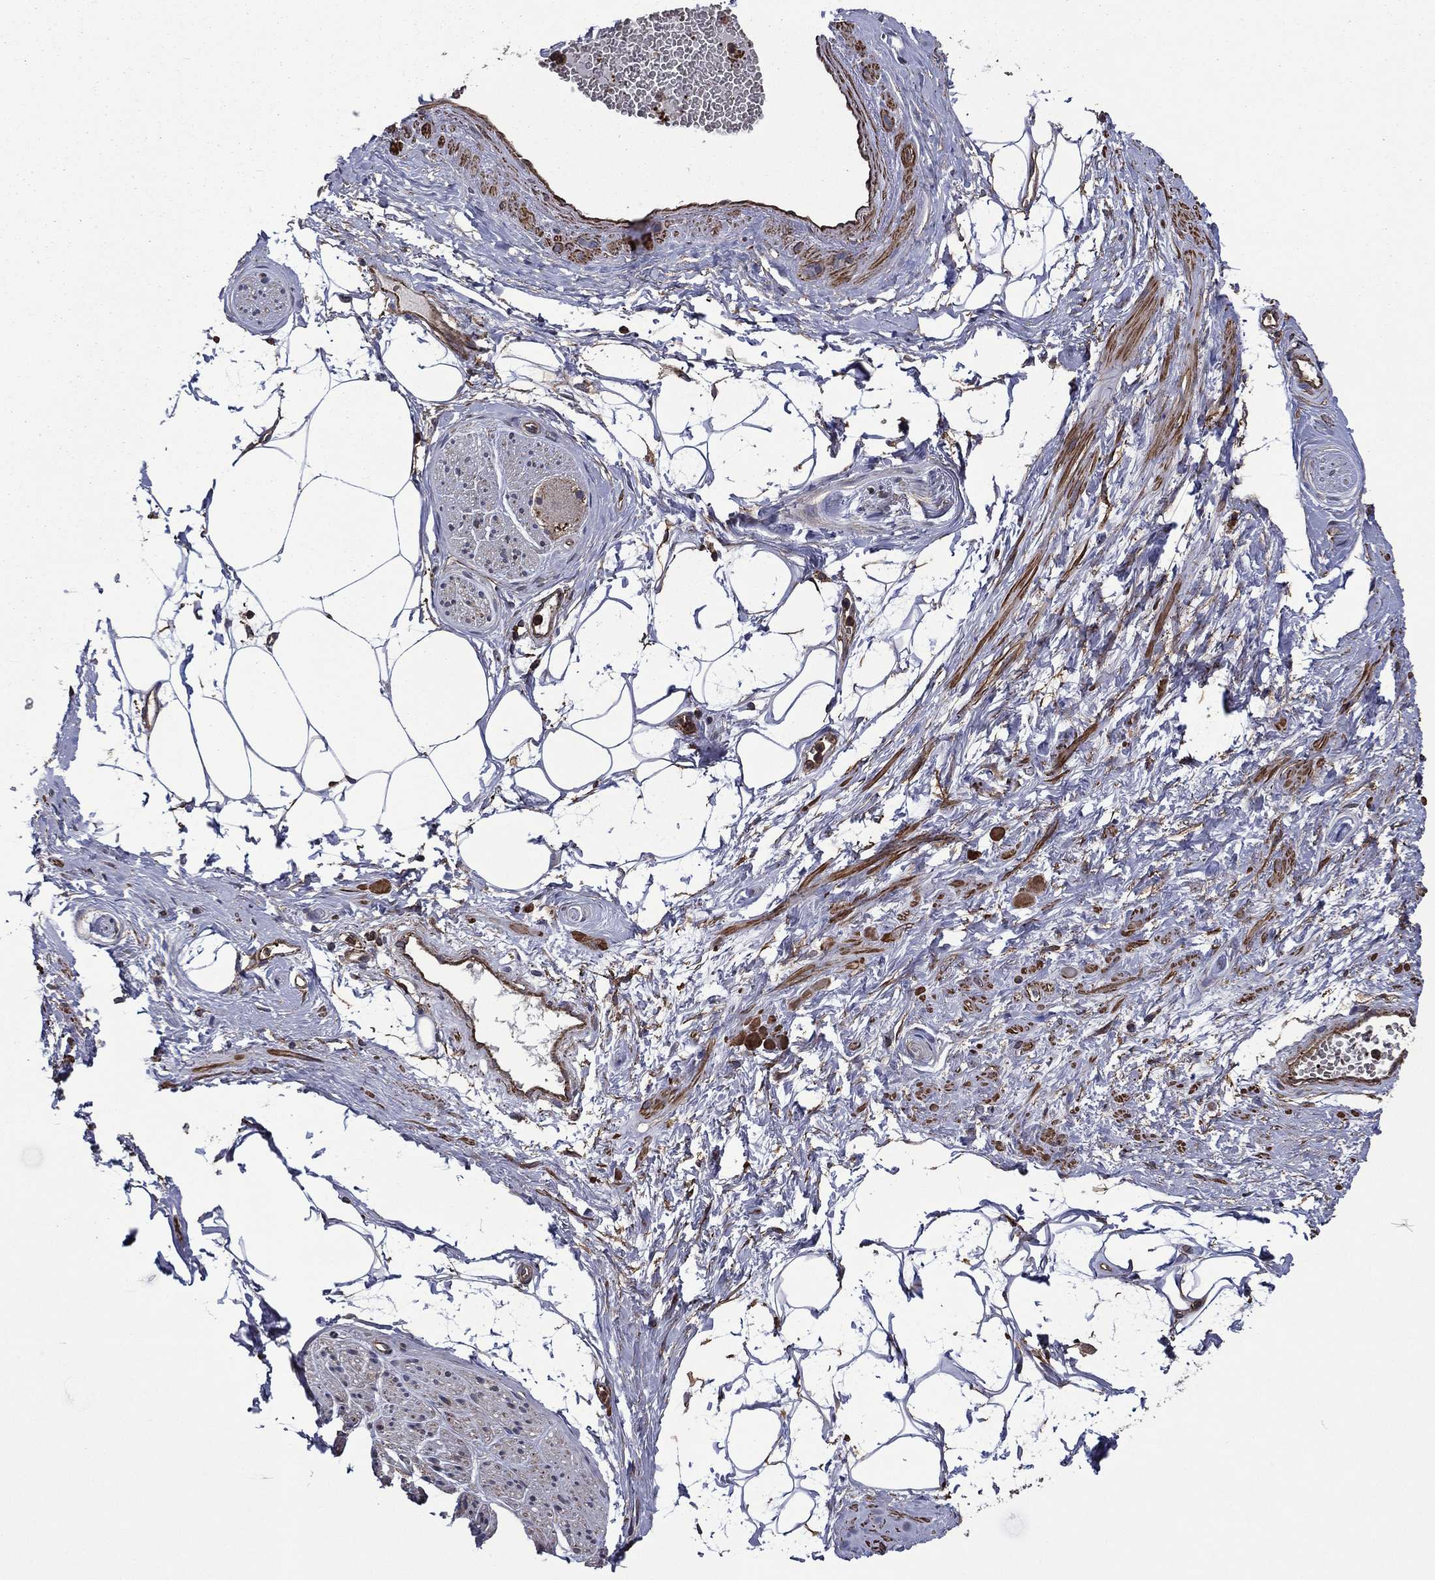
{"staining": {"intensity": "negative", "quantity": "none", "location": "none"}, "tissue": "adipose tissue", "cell_type": "Adipocytes", "image_type": "normal", "snomed": [{"axis": "morphology", "description": "Normal tissue, NOS"}, {"axis": "topography", "description": "Prostate"}, {"axis": "topography", "description": "Peripheral nerve tissue"}], "caption": "Protein analysis of benign adipose tissue displays no significant positivity in adipocytes. (DAB (3,3'-diaminobenzidine) immunohistochemistry (IHC) visualized using brightfield microscopy, high magnification).", "gene": "PLPP3", "patient": {"sex": "male", "age": 57}}